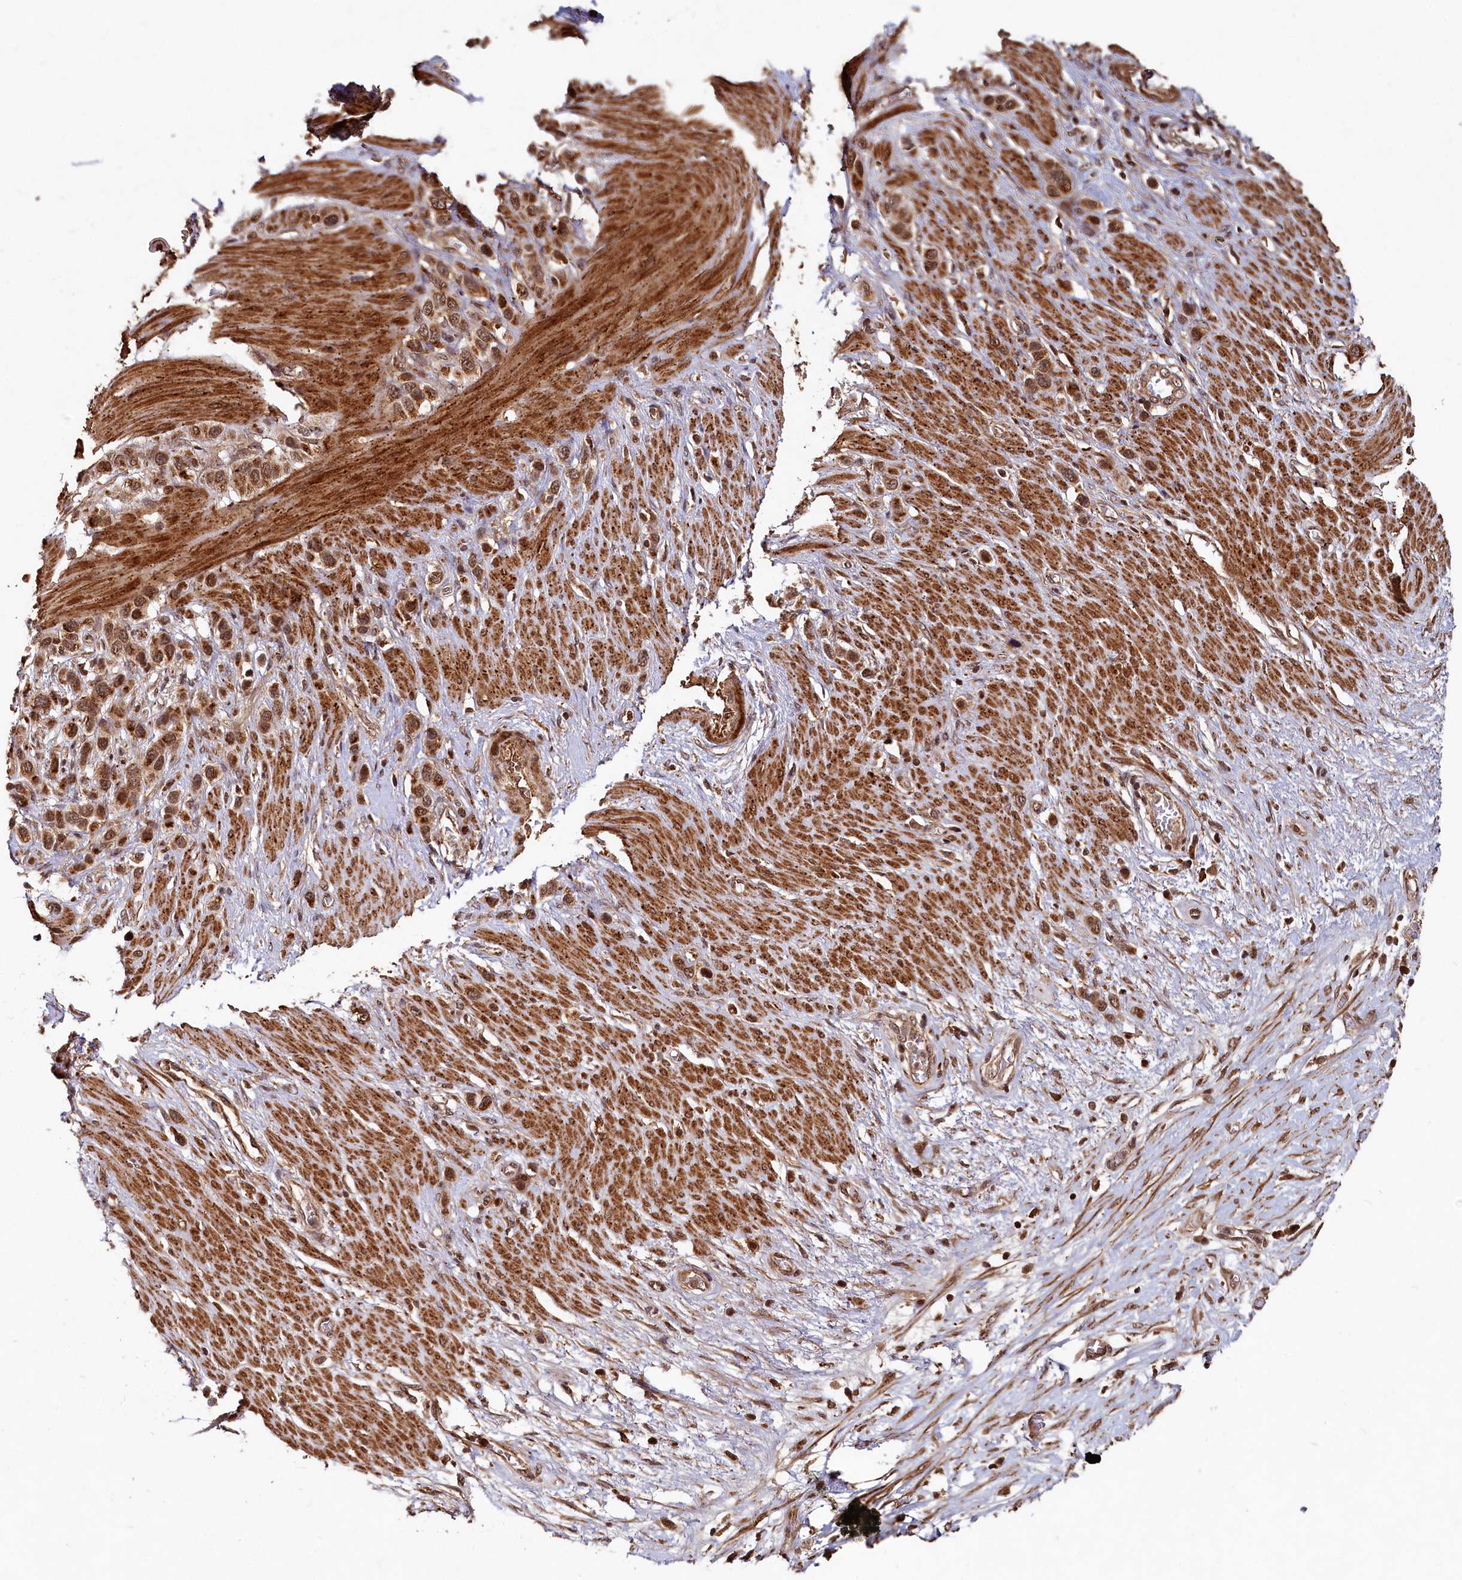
{"staining": {"intensity": "moderate", "quantity": ">75%", "location": "cytoplasmic/membranous,nuclear"}, "tissue": "stomach cancer", "cell_type": "Tumor cells", "image_type": "cancer", "snomed": [{"axis": "morphology", "description": "Adenocarcinoma, NOS"}, {"axis": "morphology", "description": "Adenocarcinoma, High grade"}, {"axis": "topography", "description": "Stomach, upper"}, {"axis": "topography", "description": "Stomach, lower"}], "caption": "Human stomach adenocarcinoma (high-grade) stained with a protein marker displays moderate staining in tumor cells.", "gene": "TRIM23", "patient": {"sex": "female", "age": 65}}